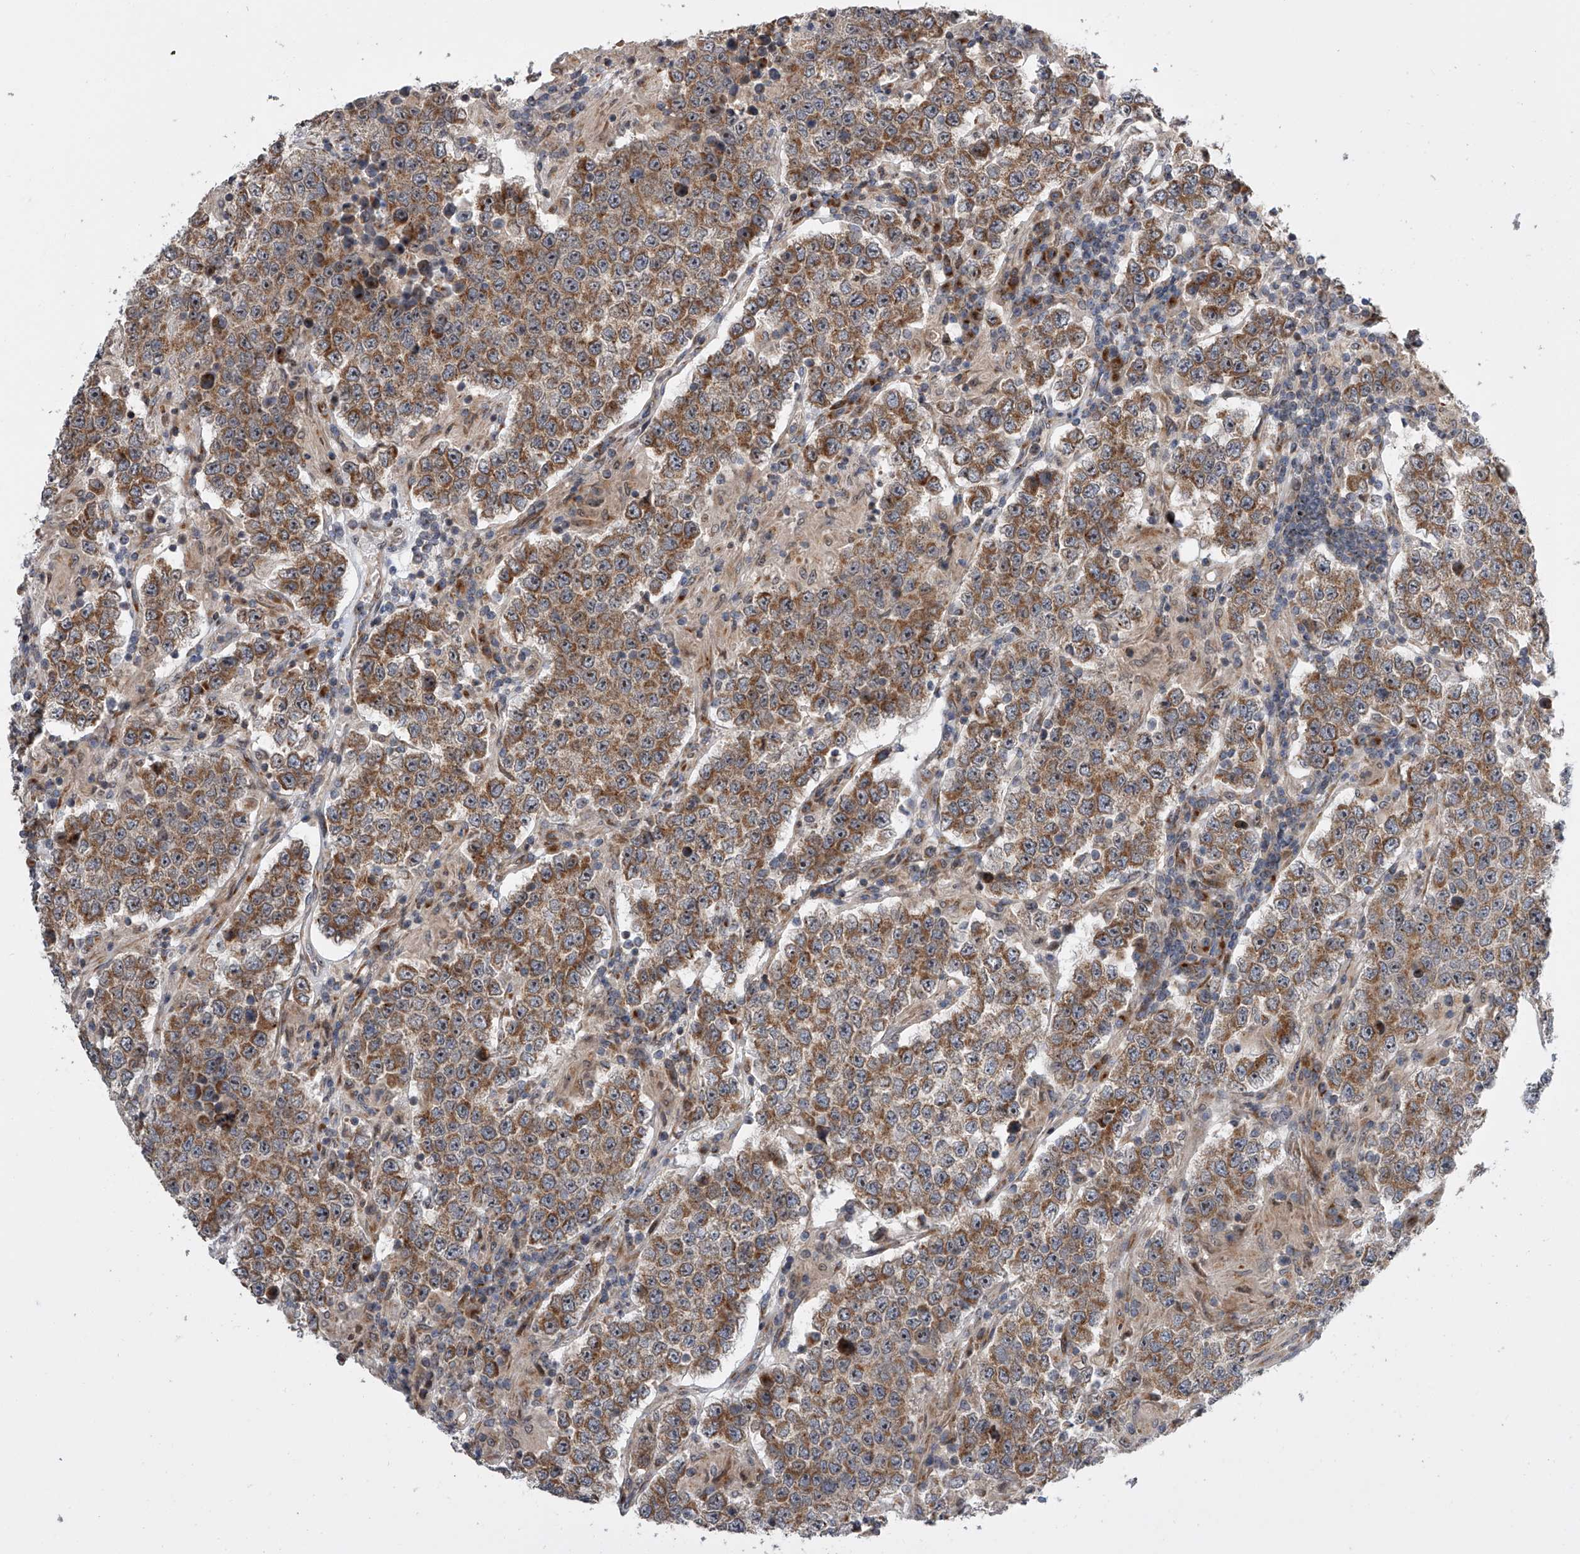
{"staining": {"intensity": "moderate", "quantity": ">75%", "location": "cytoplasmic/membranous"}, "tissue": "testis cancer", "cell_type": "Tumor cells", "image_type": "cancer", "snomed": [{"axis": "morphology", "description": "Normal tissue, NOS"}, {"axis": "morphology", "description": "Urothelial carcinoma, High grade"}, {"axis": "morphology", "description": "Seminoma, NOS"}, {"axis": "morphology", "description": "Carcinoma, Embryonal, NOS"}, {"axis": "topography", "description": "Urinary bladder"}, {"axis": "topography", "description": "Testis"}], "caption": "Moderate cytoplasmic/membranous expression for a protein is appreciated in approximately >75% of tumor cells of seminoma (testis) using IHC.", "gene": "DLGAP2", "patient": {"sex": "male", "age": 41}}